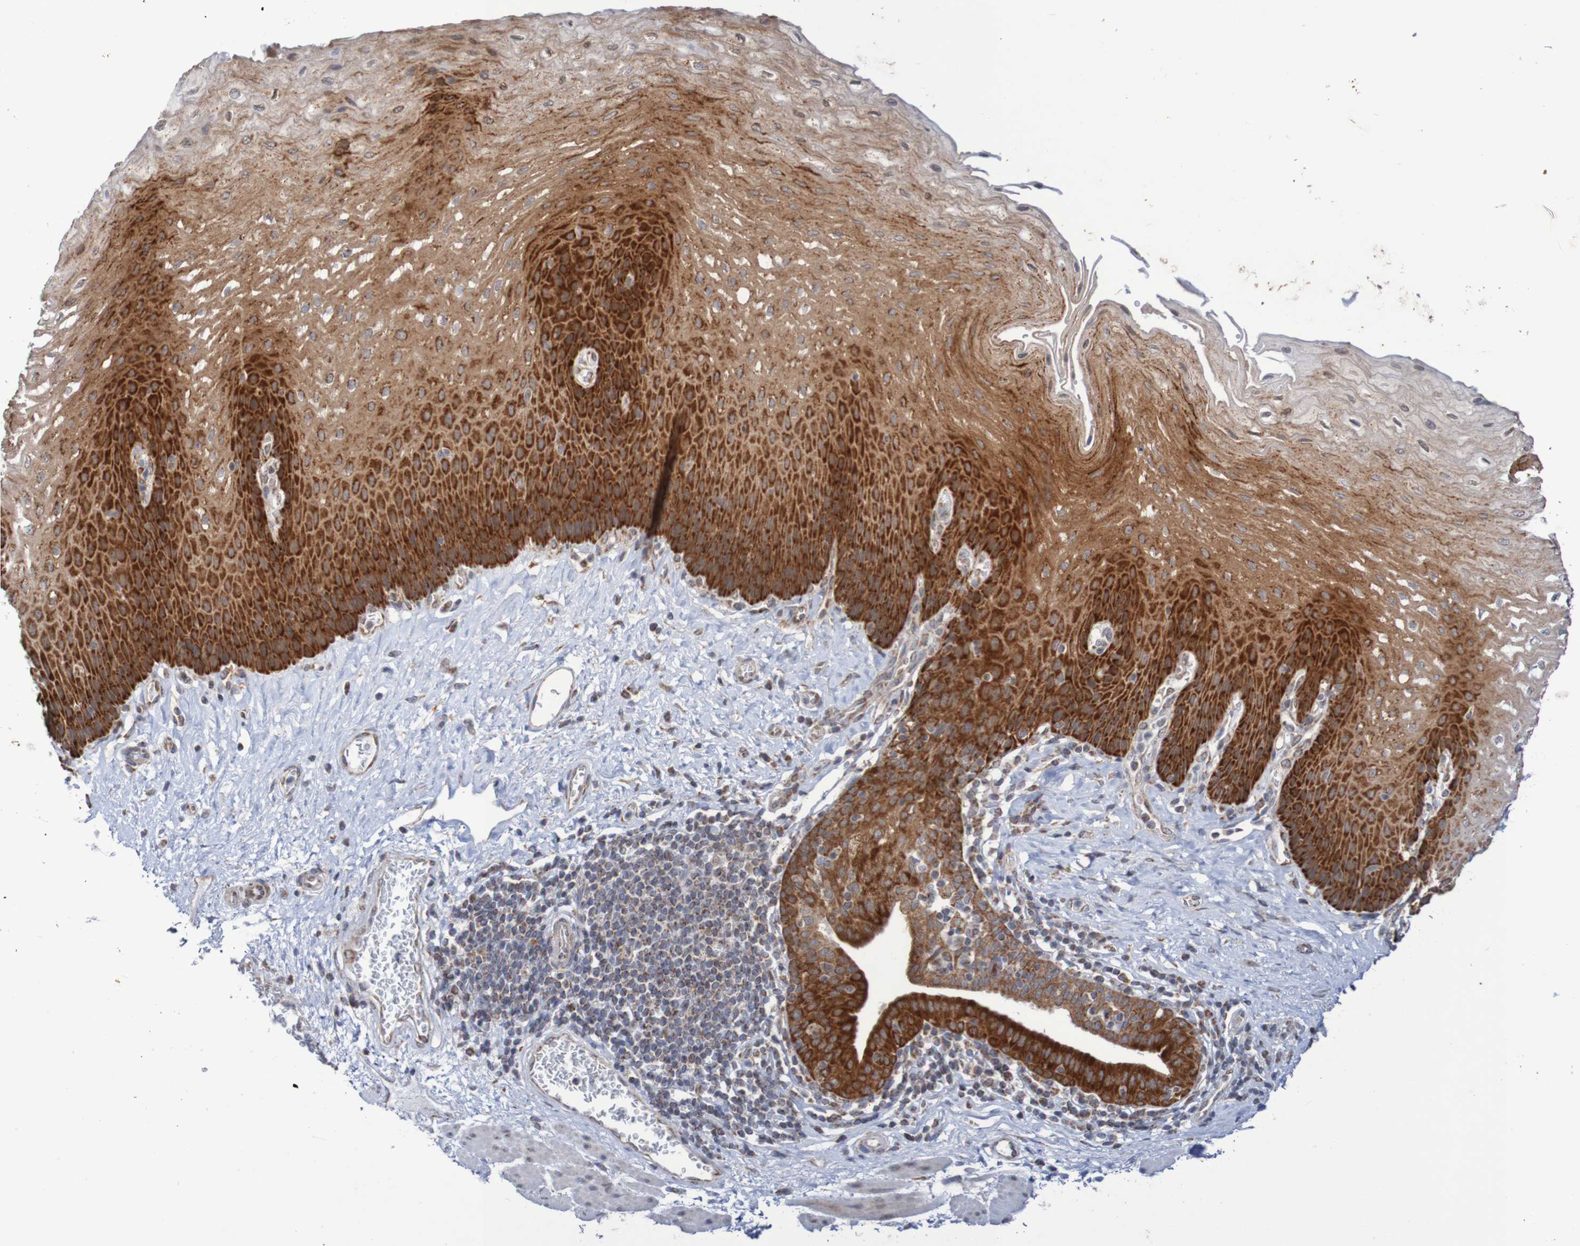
{"staining": {"intensity": "strong", "quantity": ">75%", "location": "cytoplasmic/membranous"}, "tissue": "esophagus", "cell_type": "Squamous epithelial cells", "image_type": "normal", "snomed": [{"axis": "morphology", "description": "Normal tissue, NOS"}, {"axis": "topography", "description": "Esophagus"}], "caption": "Protein staining of normal esophagus demonstrates strong cytoplasmic/membranous expression in approximately >75% of squamous epithelial cells. The staining is performed using DAB (3,3'-diaminobenzidine) brown chromogen to label protein expression. The nuclei are counter-stained blue using hematoxylin.", "gene": "DVL1", "patient": {"sex": "female", "age": 72}}